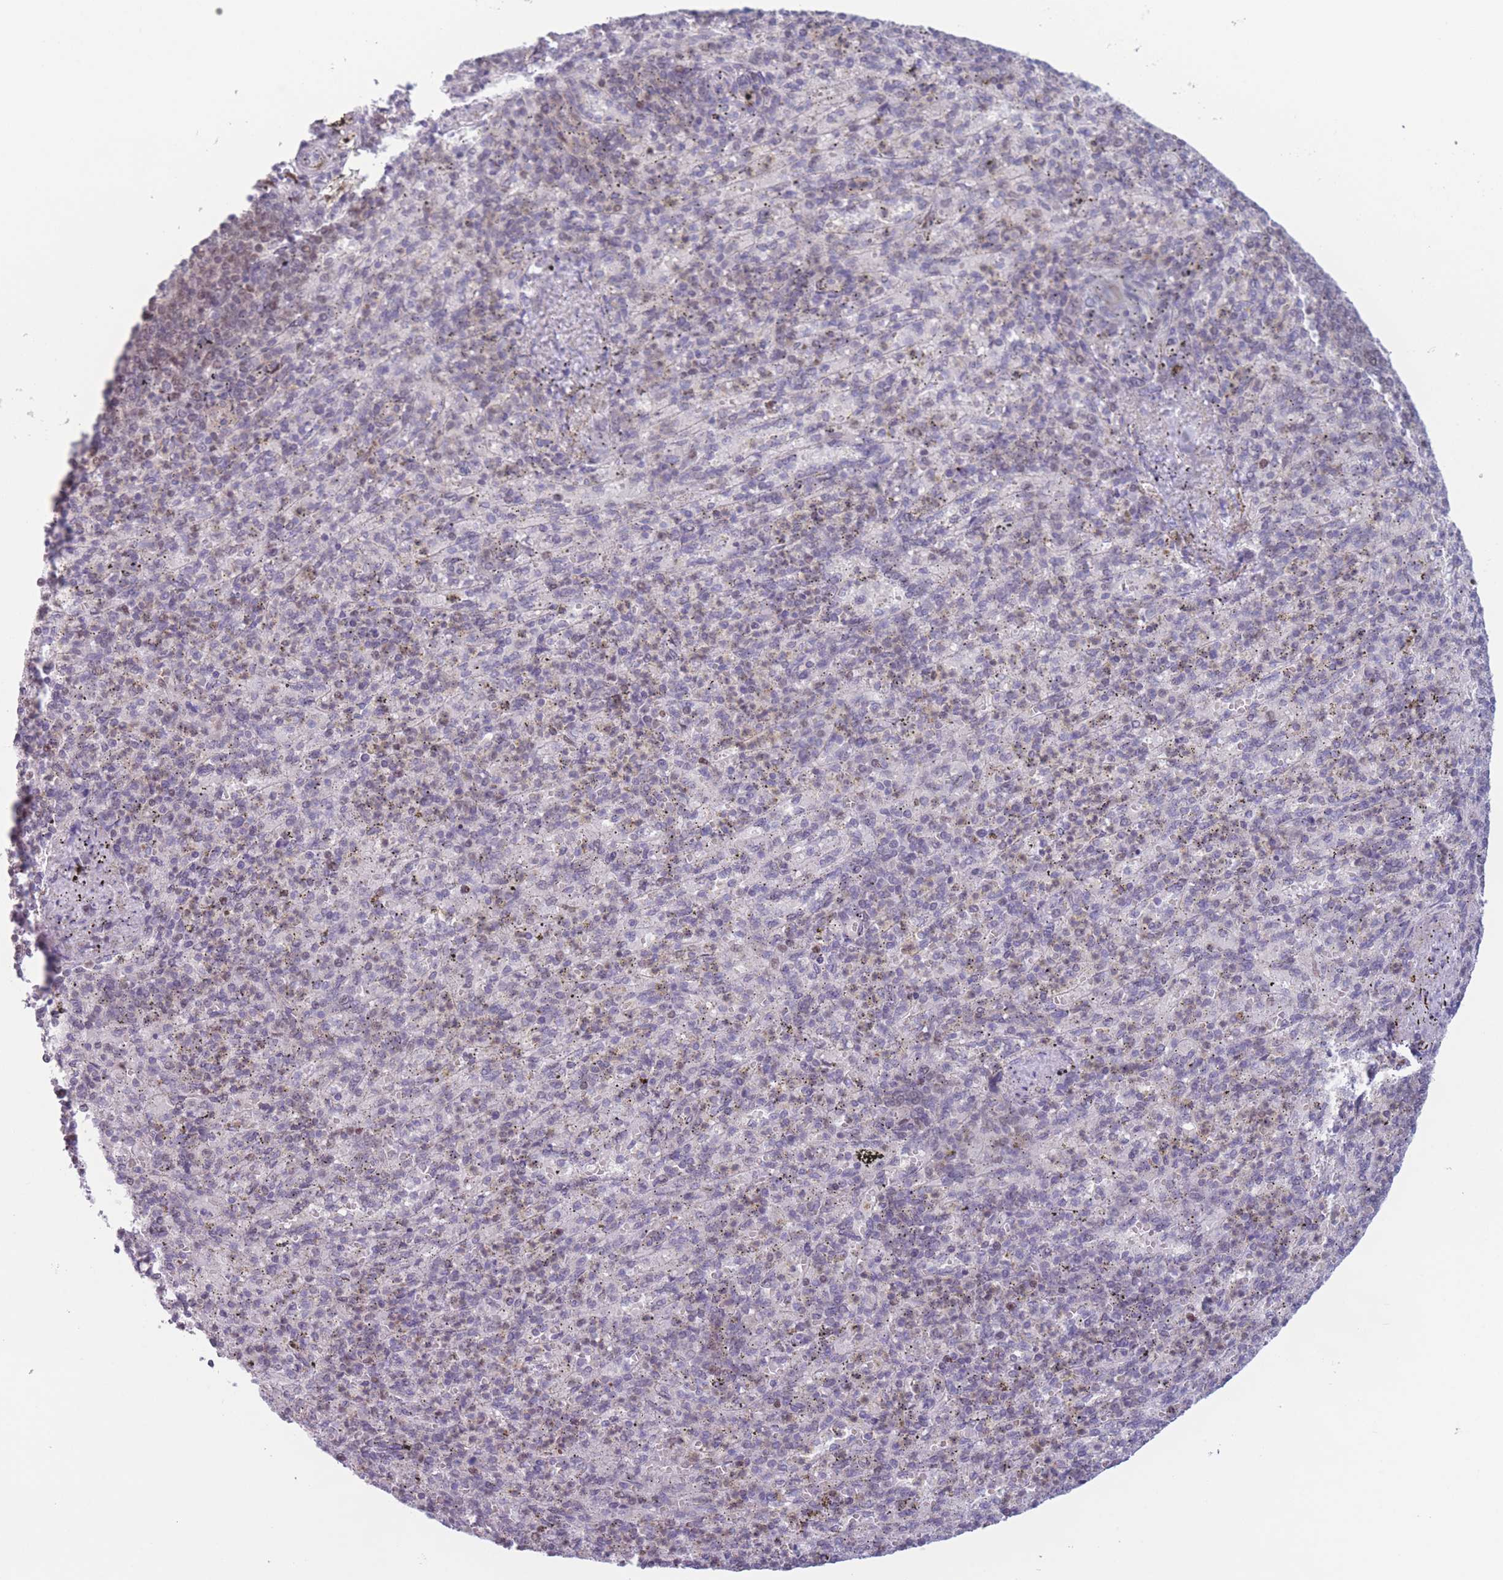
{"staining": {"intensity": "moderate", "quantity": "<25%", "location": "nuclear"}, "tissue": "spleen", "cell_type": "Cells in red pulp", "image_type": "normal", "snomed": [{"axis": "morphology", "description": "Normal tissue, NOS"}, {"axis": "topography", "description": "Spleen"}], "caption": "Moderate nuclear protein staining is seen in about <25% of cells in red pulp in spleen.", "gene": "ENSG00000267179", "patient": {"sex": "female", "age": 74}}